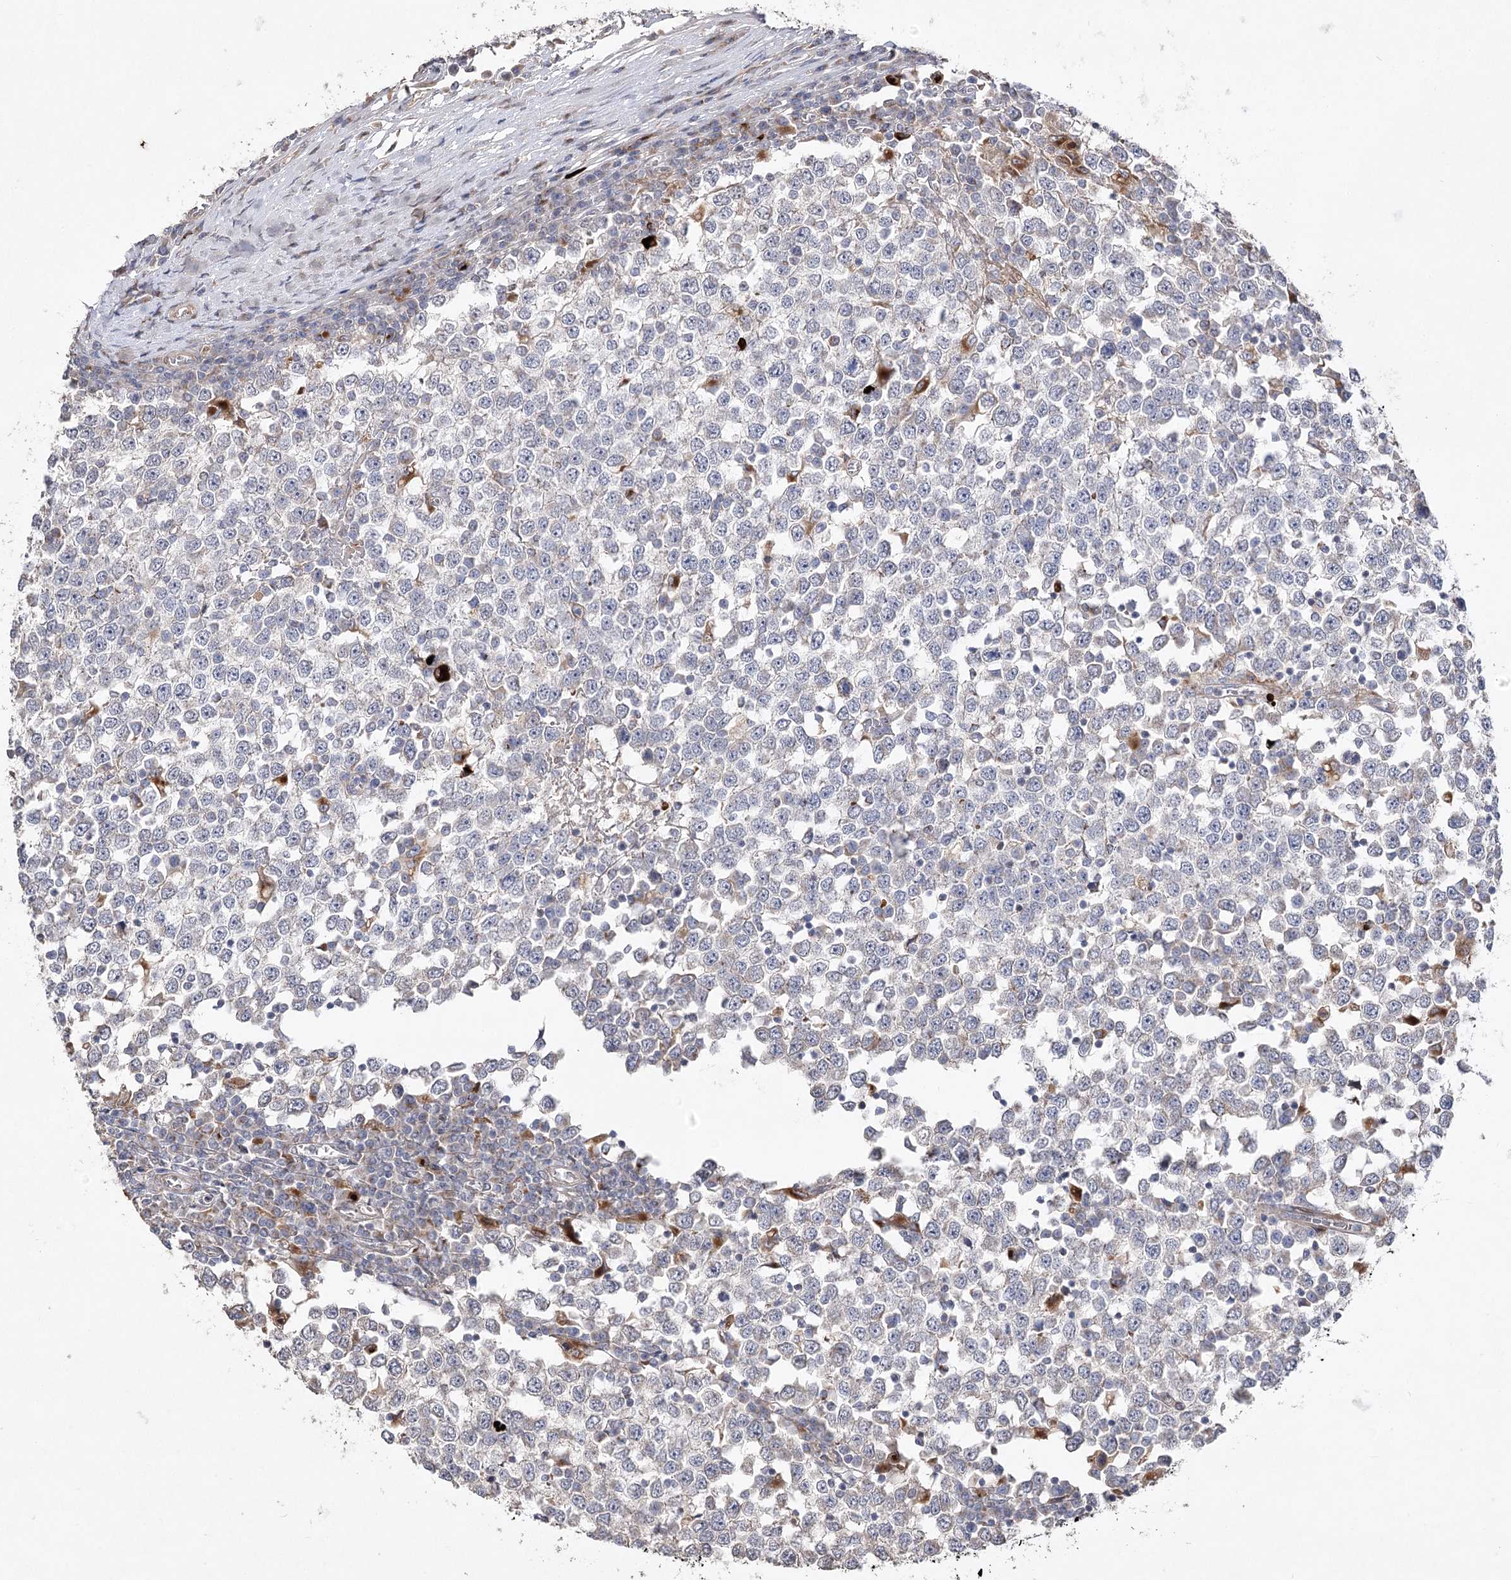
{"staining": {"intensity": "negative", "quantity": "none", "location": "none"}, "tissue": "testis cancer", "cell_type": "Tumor cells", "image_type": "cancer", "snomed": [{"axis": "morphology", "description": "Seminoma, NOS"}, {"axis": "topography", "description": "Testis"}], "caption": "The photomicrograph shows no significant positivity in tumor cells of testis seminoma.", "gene": "OBSL1", "patient": {"sex": "male", "age": 65}}